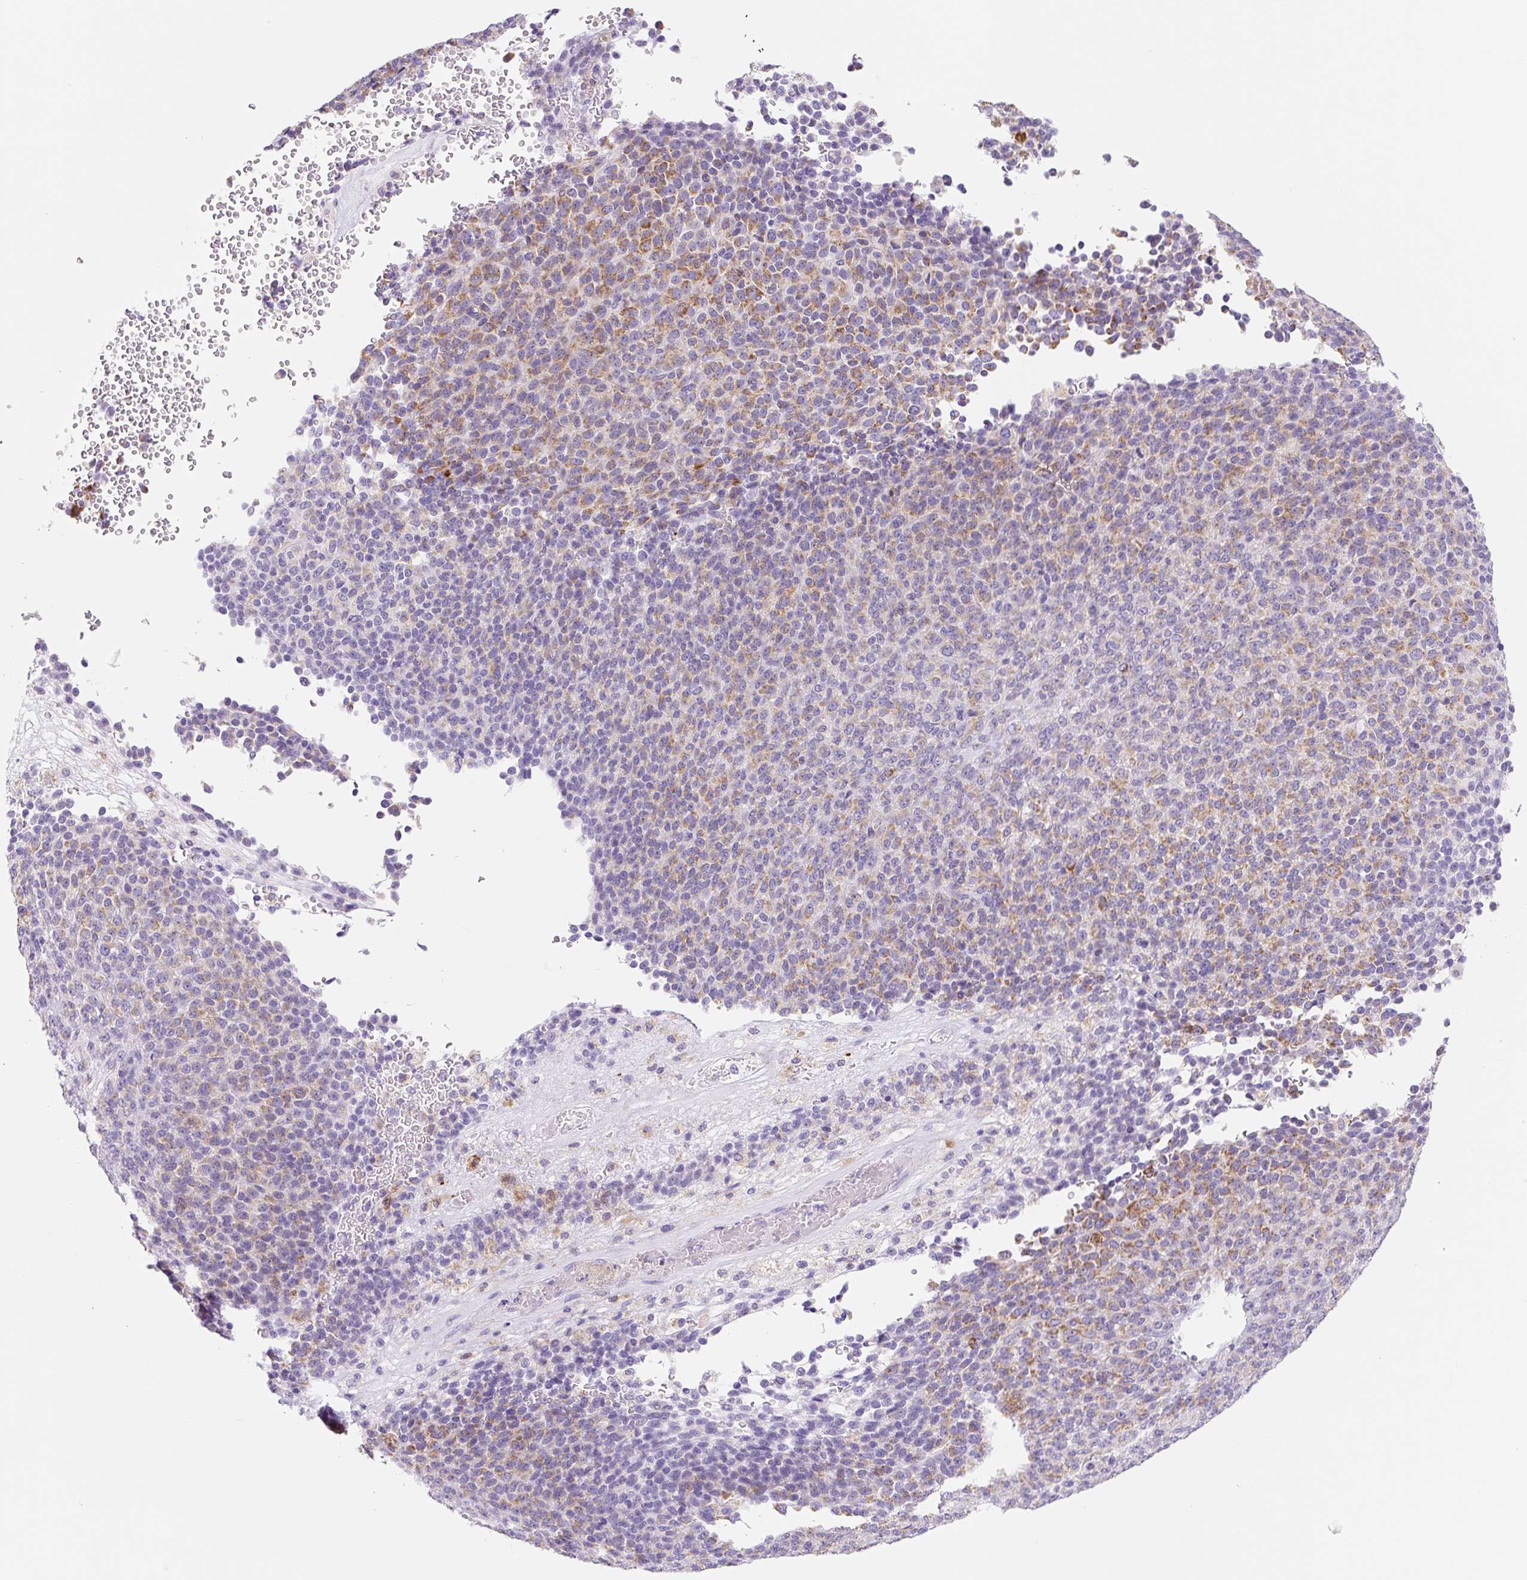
{"staining": {"intensity": "moderate", "quantity": "25%-75%", "location": "cytoplasmic/membranous"}, "tissue": "melanoma", "cell_type": "Tumor cells", "image_type": "cancer", "snomed": [{"axis": "morphology", "description": "Malignant melanoma, Metastatic site"}, {"axis": "topography", "description": "Brain"}], "caption": "Human melanoma stained with a brown dye exhibits moderate cytoplasmic/membranous positive staining in approximately 25%-75% of tumor cells.", "gene": "FOCAD", "patient": {"sex": "female", "age": 56}}